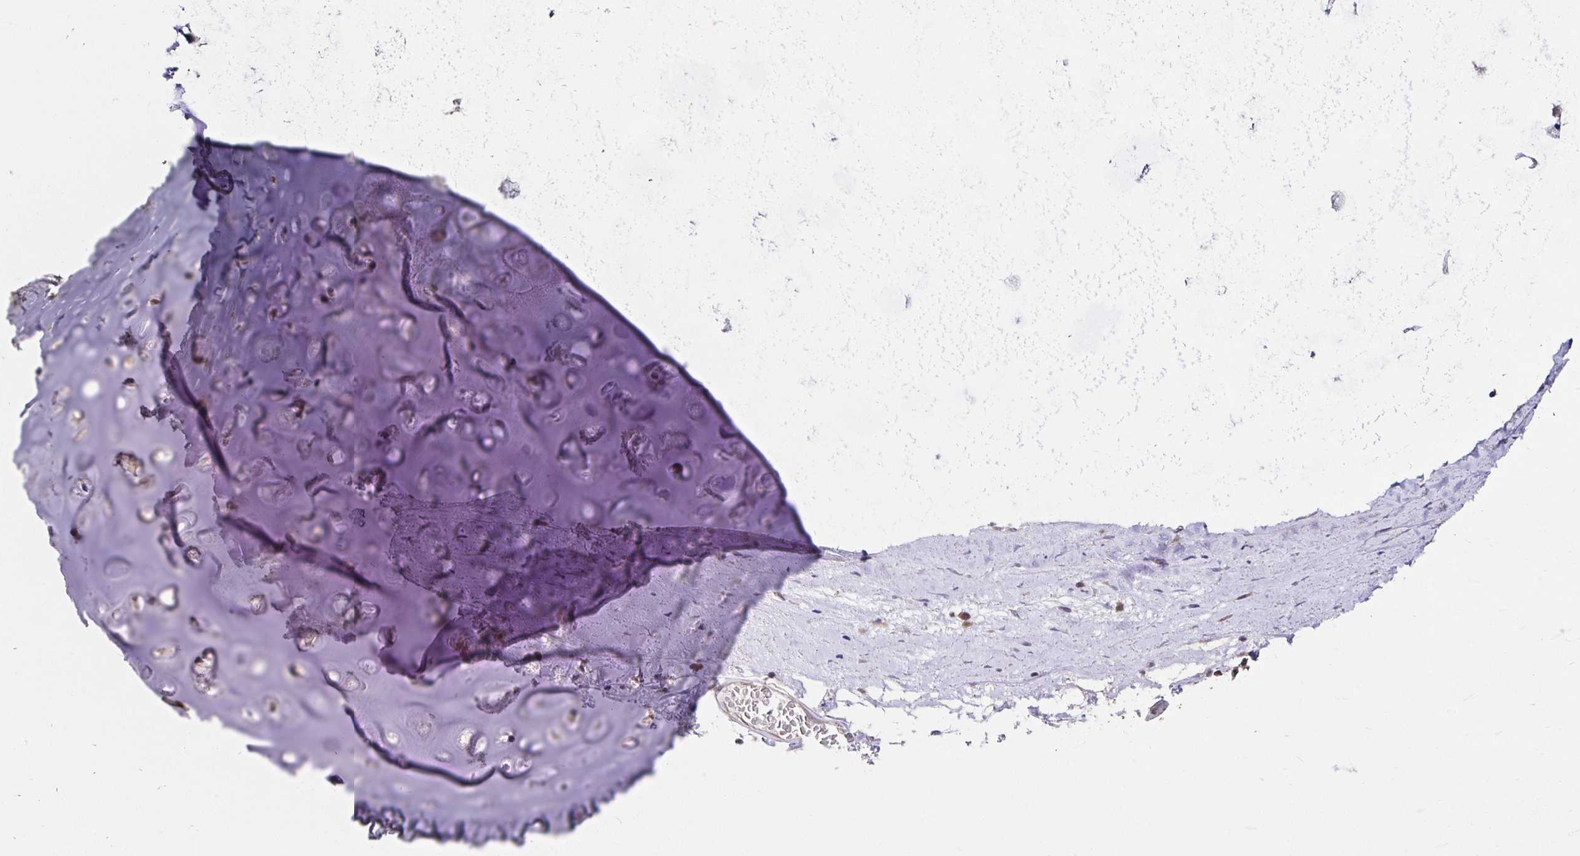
{"staining": {"intensity": "moderate", "quantity": "25%-75%", "location": "cytoplasmic/membranous"}, "tissue": "adipose tissue", "cell_type": "Adipocytes", "image_type": "normal", "snomed": [{"axis": "morphology", "description": "Normal tissue, NOS"}, {"axis": "morphology", "description": "Degeneration, NOS"}, {"axis": "topography", "description": "Cartilage tissue"}, {"axis": "topography", "description": "Lung"}], "caption": "IHC (DAB) staining of benign human adipose tissue demonstrates moderate cytoplasmic/membranous protein positivity in about 25%-75% of adipocytes. Nuclei are stained in blue.", "gene": "ZW10", "patient": {"sex": "female", "age": 61}}